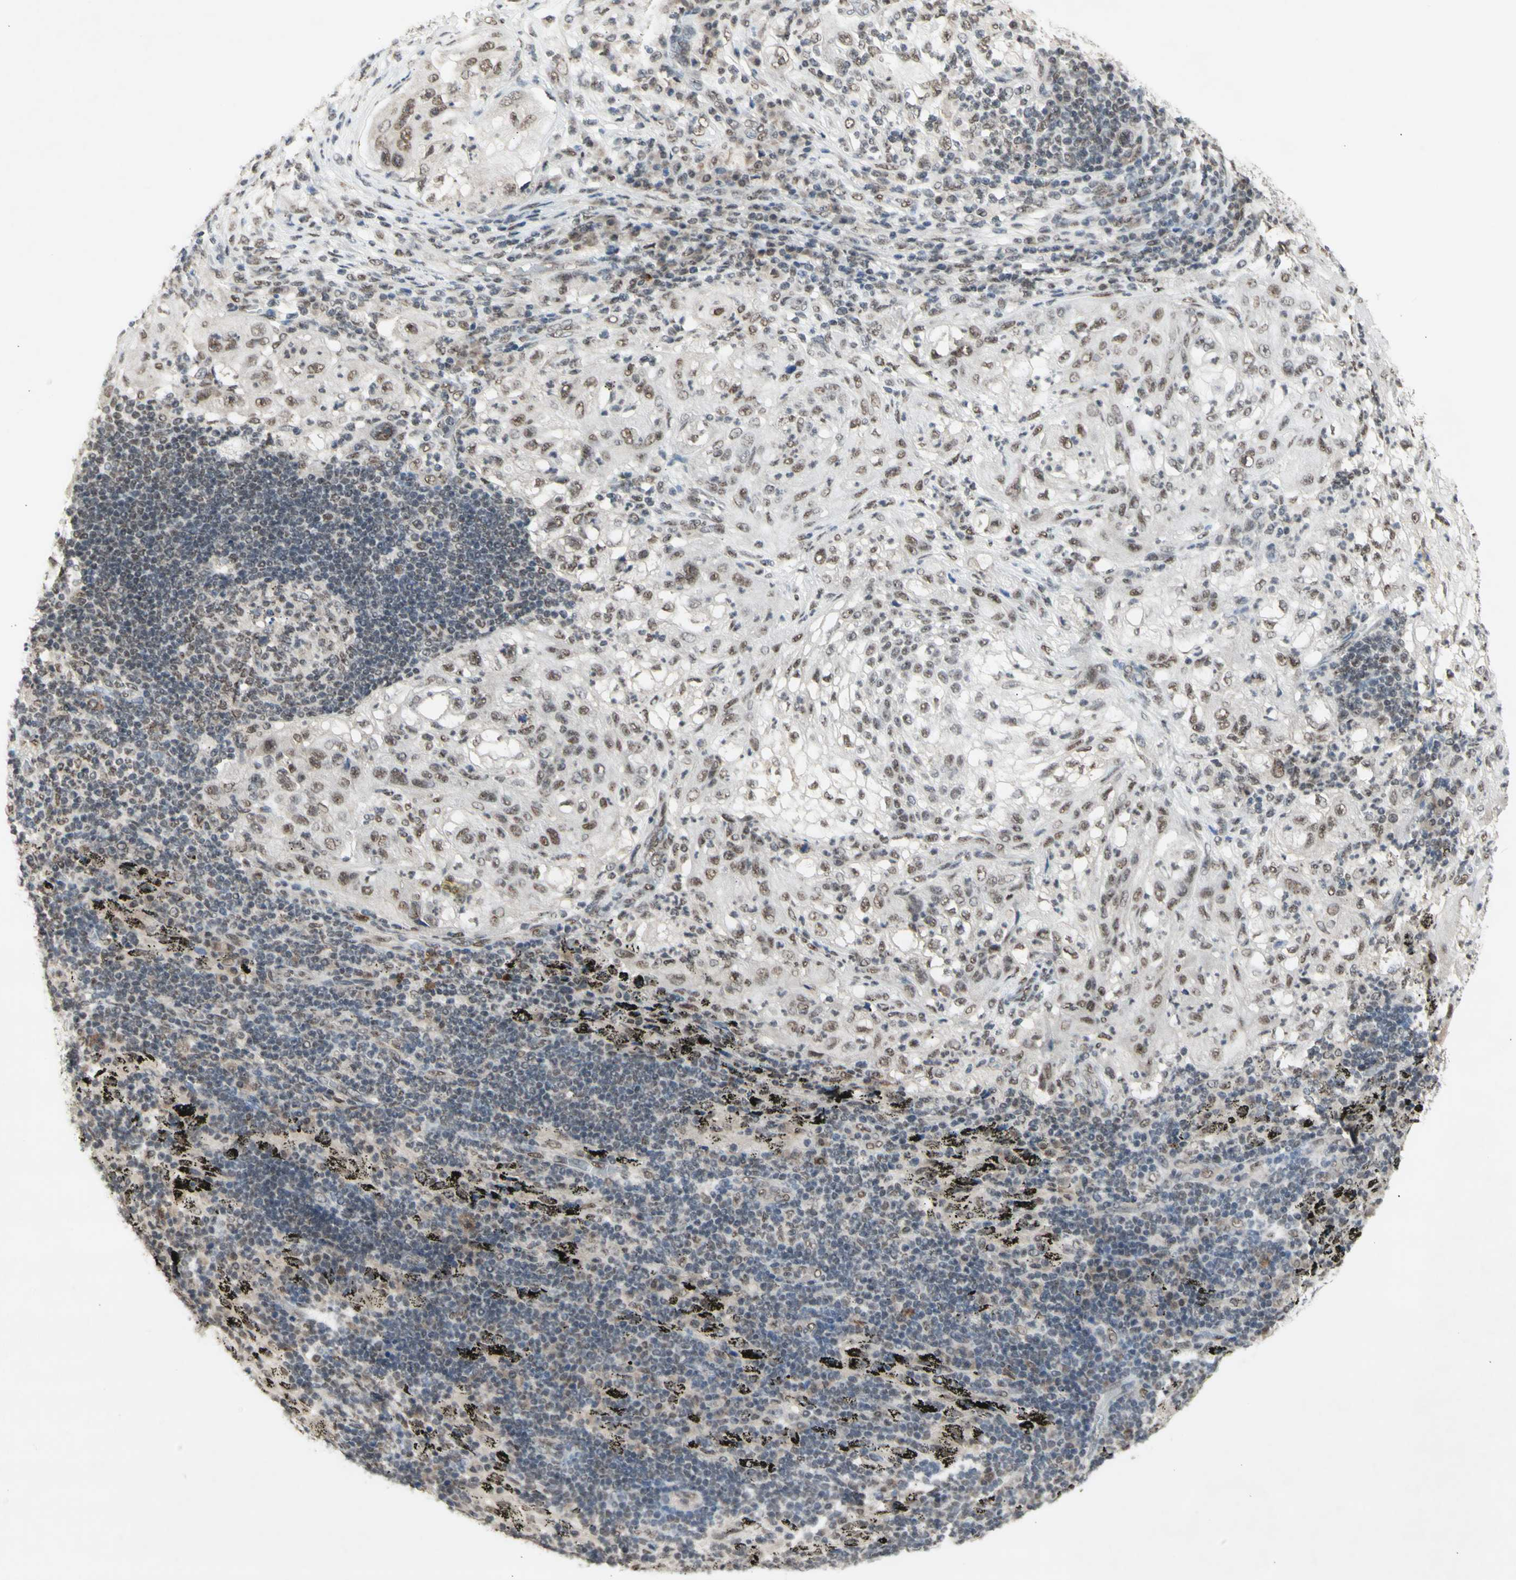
{"staining": {"intensity": "weak", "quantity": ">75%", "location": "nuclear"}, "tissue": "lung cancer", "cell_type": "Tumor cells", "image_type": "cancer", "snomed": [{"axis": "morphology", "description": "Inflammation, NOS"}, {"axis": "morphology", "description": "Squamous cell carcinoma, NOS"}, {"axis": "topography", "description": "Lymph node"}, {"axis": "topography", "description": "Soft tissue"}, {"axis": "topography", "description": "Lung"}], "caption": "Protein expression analysis of lung squamous cell carcinoma shows weak nuclear expression in approximately >75% of tumor cells. The staining is performed using DAB brown chromogen to label protein expression. The nuclei are counter-stained blue using hematoxylin.", "gene": "SFPQ", "patient": {"sex": "male", "age": 66}}